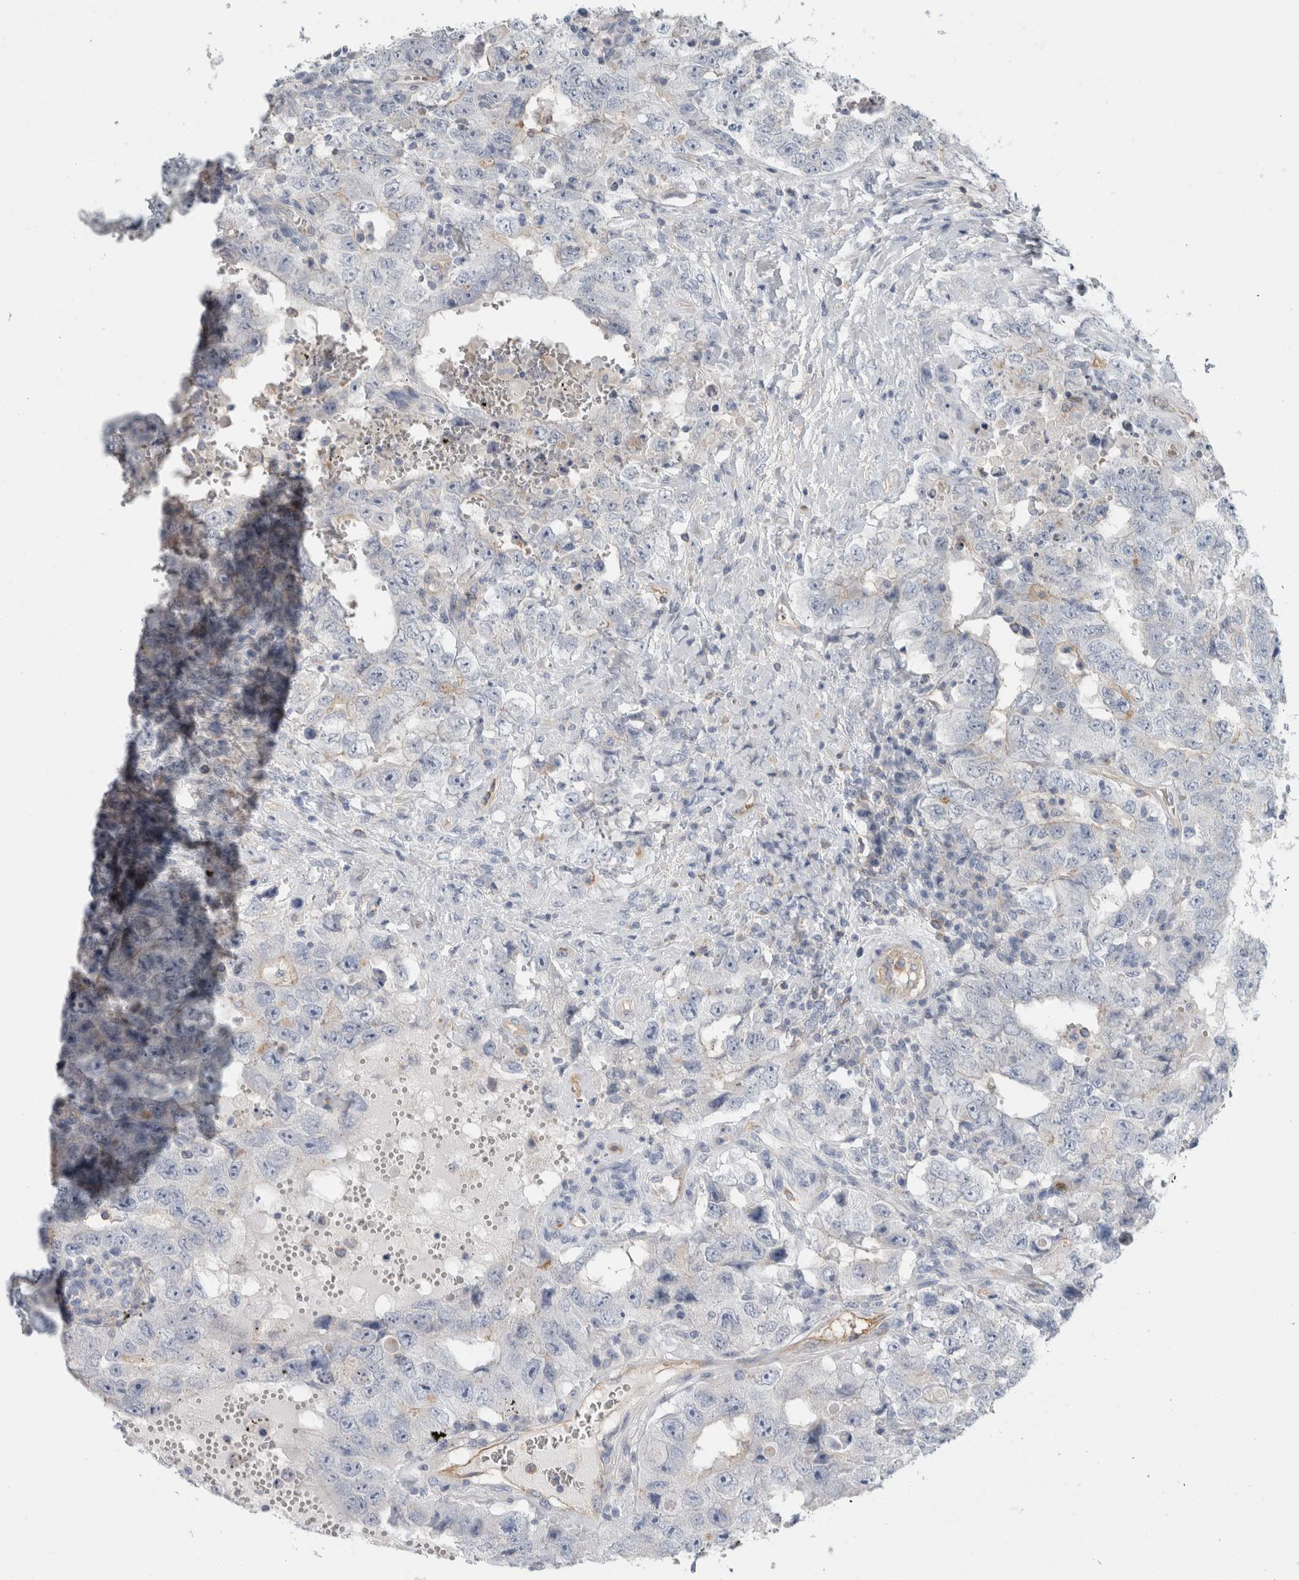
{"staining": {"intensity": "negative", "quantity": "none", "location": "none"}, "tissue": "testis cancer", "cell_type": "Tumor cells", "image_type": "cancer", "snomed": [{"axis": "morphology", "description": "Carcinoma, Embryonal, NOS"}, {"axis": "topography", "description": "Testis"}], "caption": "This is an IHC image of testis cancer (embryonal carcinoma). There is no staining in tumor cells.", "gene": "CD55", "patient": {"sex": "male", "age": 26}}